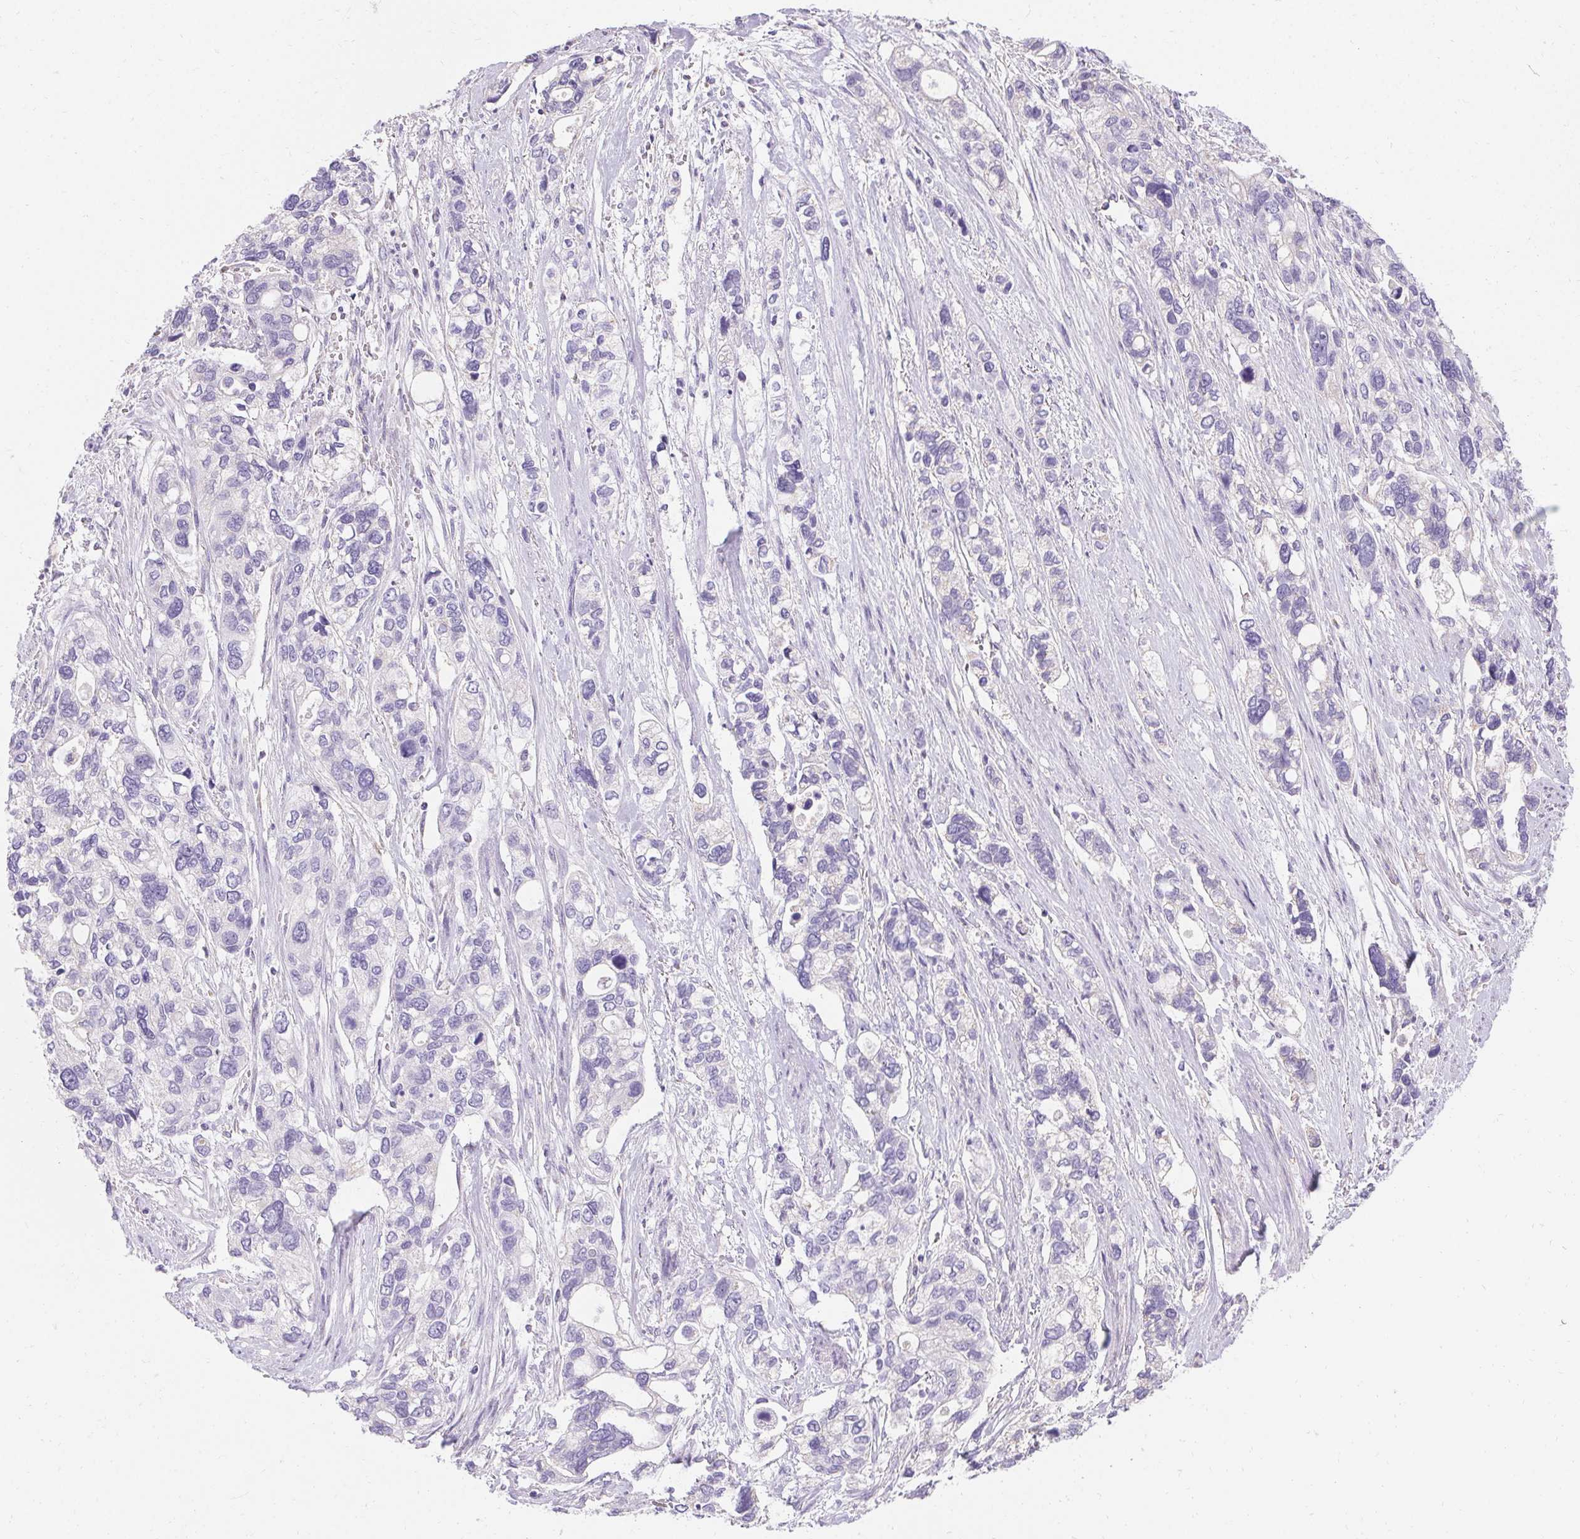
{"staining": {"intensity": "negative", "quantity": "none", "location": "none"}, "tissue": "stomach cancer", "cell_type": "Tumor cells", "image_type": "cancer", "snomed": [{"axis": "morphology", "description": "Adenocarcinoma, NOS"}, {"axis": "topography", "description": "Stomach, upper"}], "caption": "A histopathology image of stomach adenocarcinoma stained for a protein demonstrates no brown staining in tumor cells.", "gene": "ASGR2", "patient": {"sex": "female", "age": 81}}